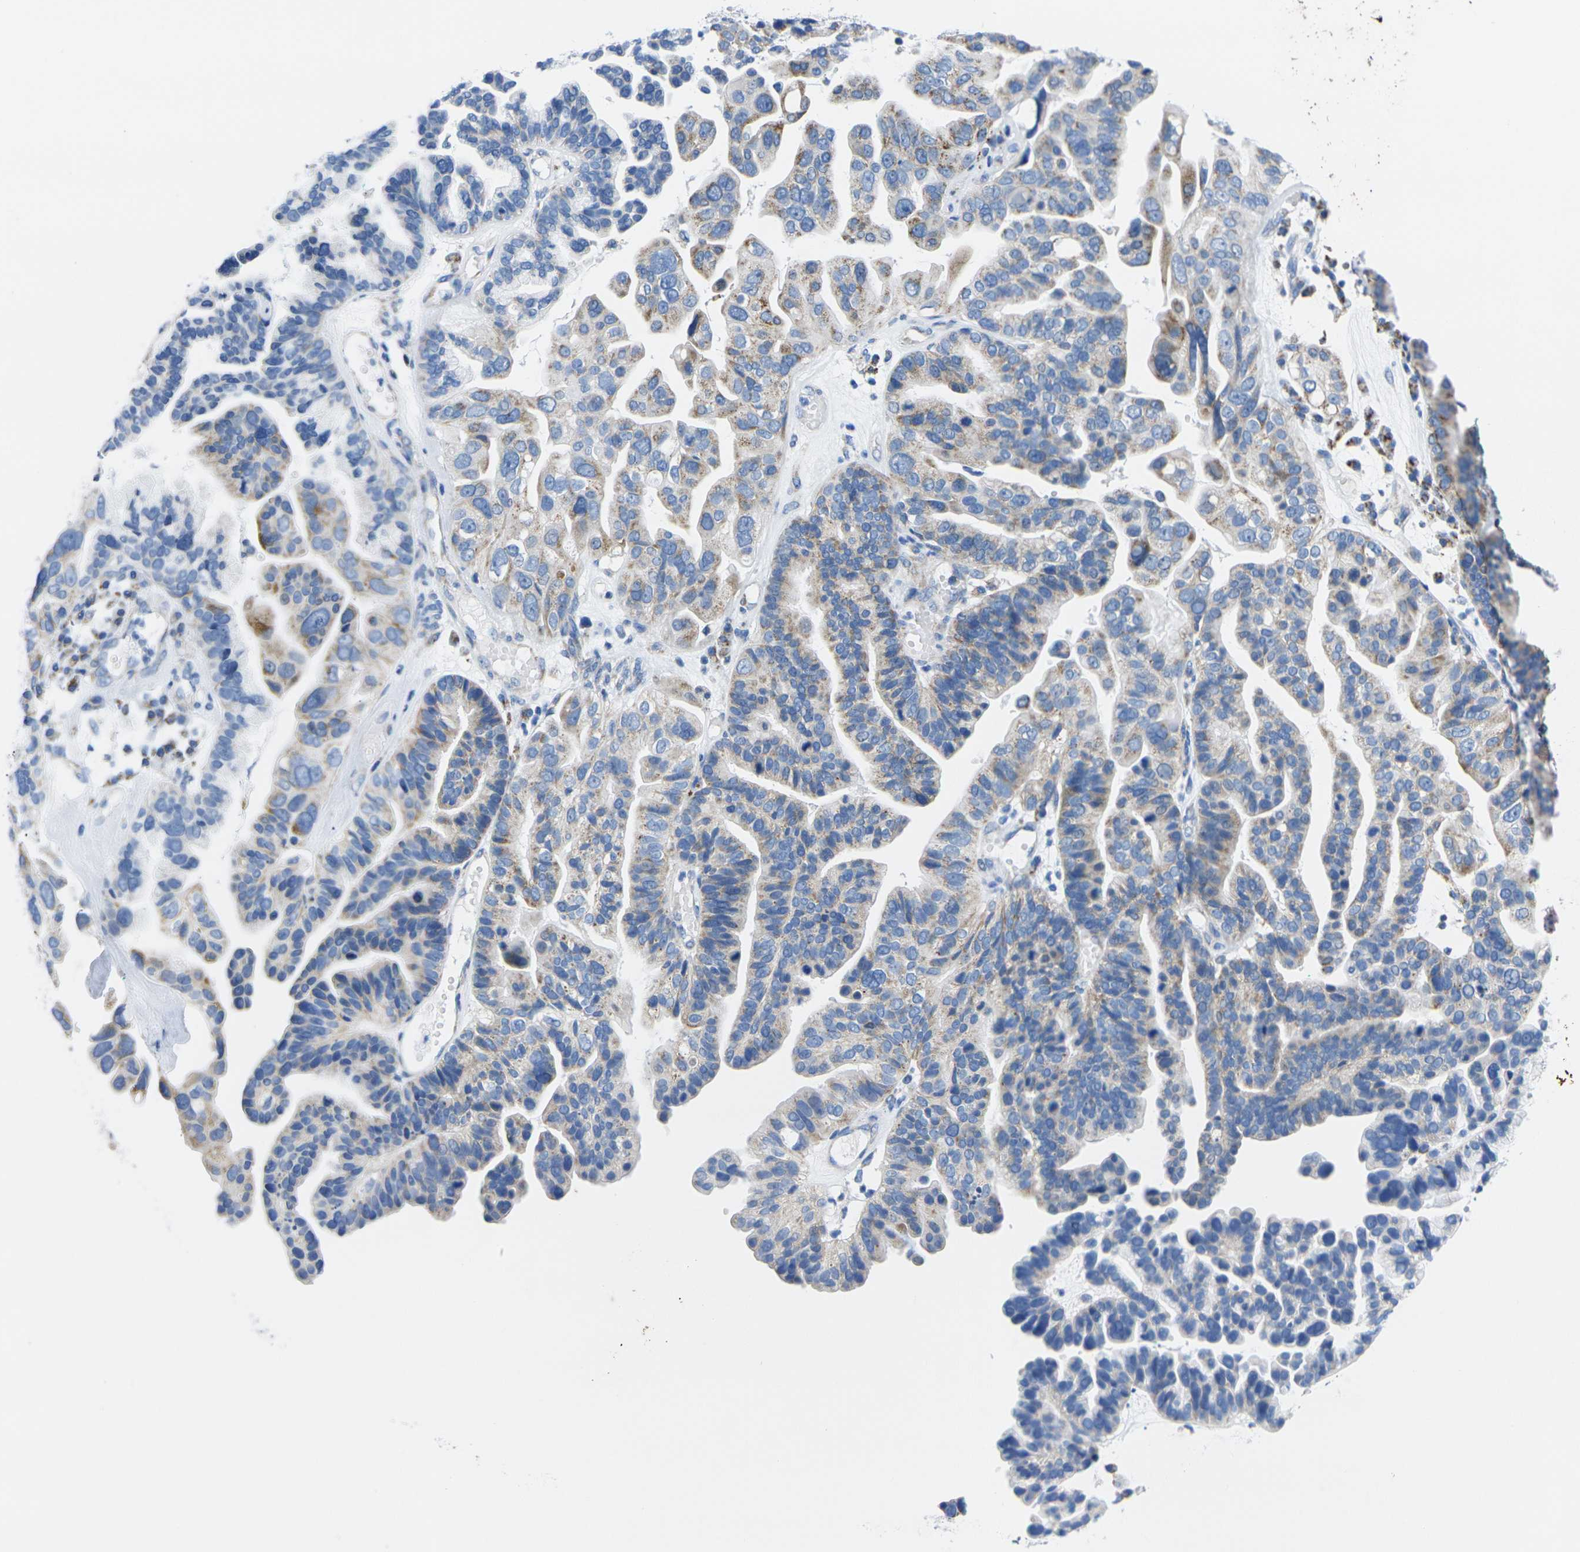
{"staining": {"intensity": "moderate", "quantity": "25%-75%", "location": "cytoplasmic/membranous"}, "tissue": "ovarian cancer", "cell_type": "Tumor cells", "image_type": "cancer", "snomed": [{"axis": "morphology", "description": "Cystadenocarcinoma, serous, NOS"}, {"axis": "topography", "description": "Ovary"}], "caption": "Ovarian cancer (serous cystadenocarcinoma) stained with IHC shows moderate cytoplasmic/membranous positivity in about 25%-75% of tumor cells.", "gene": "TMEM204", "patient": {"sex": "female", "age": 56}}